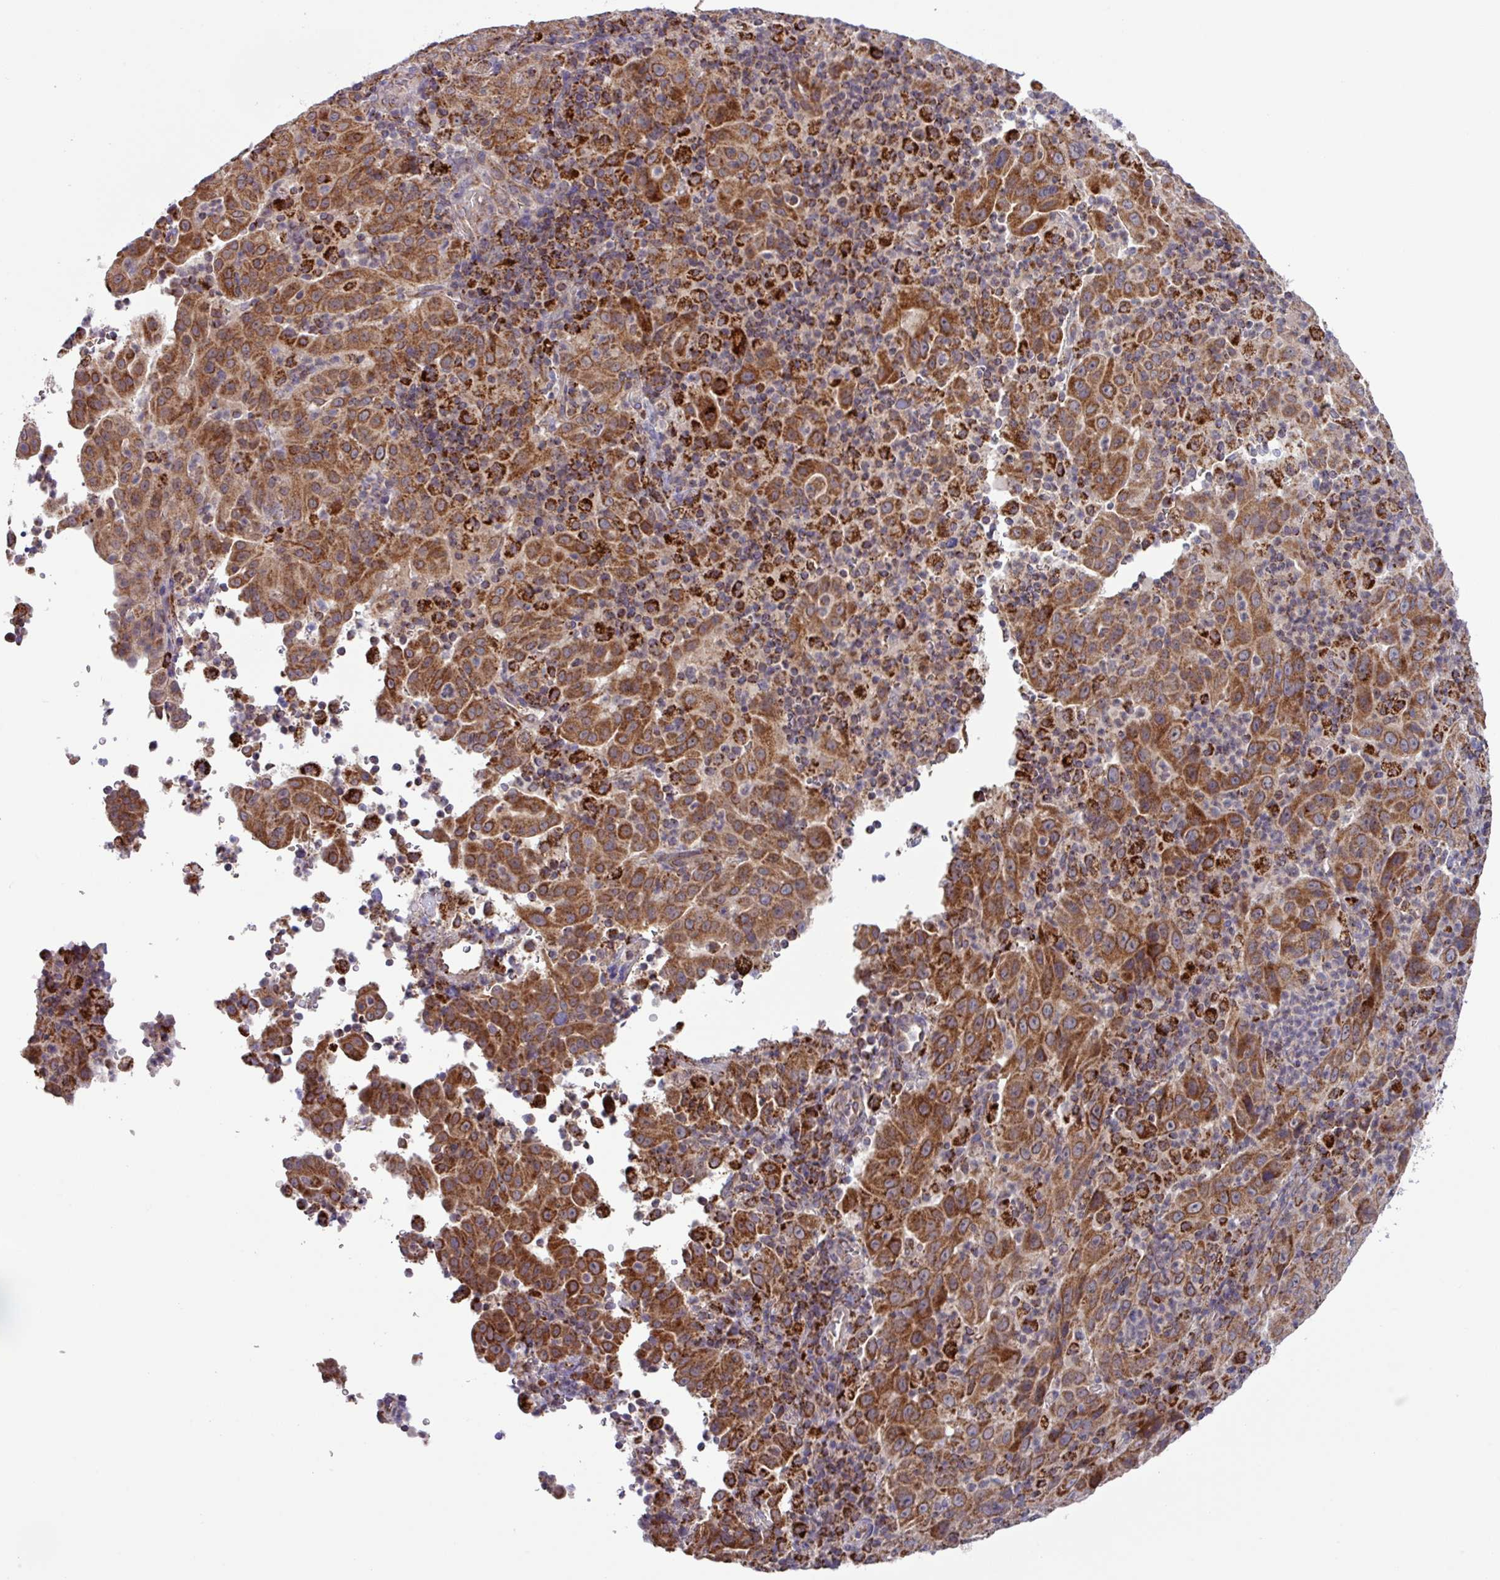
{"staining": {"intensity": "moderate", "quantity": ">75%", "location": "cytoplasmic/membranous"}, "tissue": "pancreatic cancer", "cell_type": "Tumor cells", "image_type": "cancer", "snomed": [{"axis": "morphology", "description": "Adenocarcinoma, NOS"}, {"axis": "topography", "description": "Pancreas"}], "caption": "High-power microscopy captured an immunohistochemistry micrograph of pancreatic cancer (adenocarcinoma), revealing moderate cytoplasmic/membranous positivity in approximately >75% of tumor cells.", "gene": "AKIRIN1", "patient": {"sex": "male", "age": 63}}